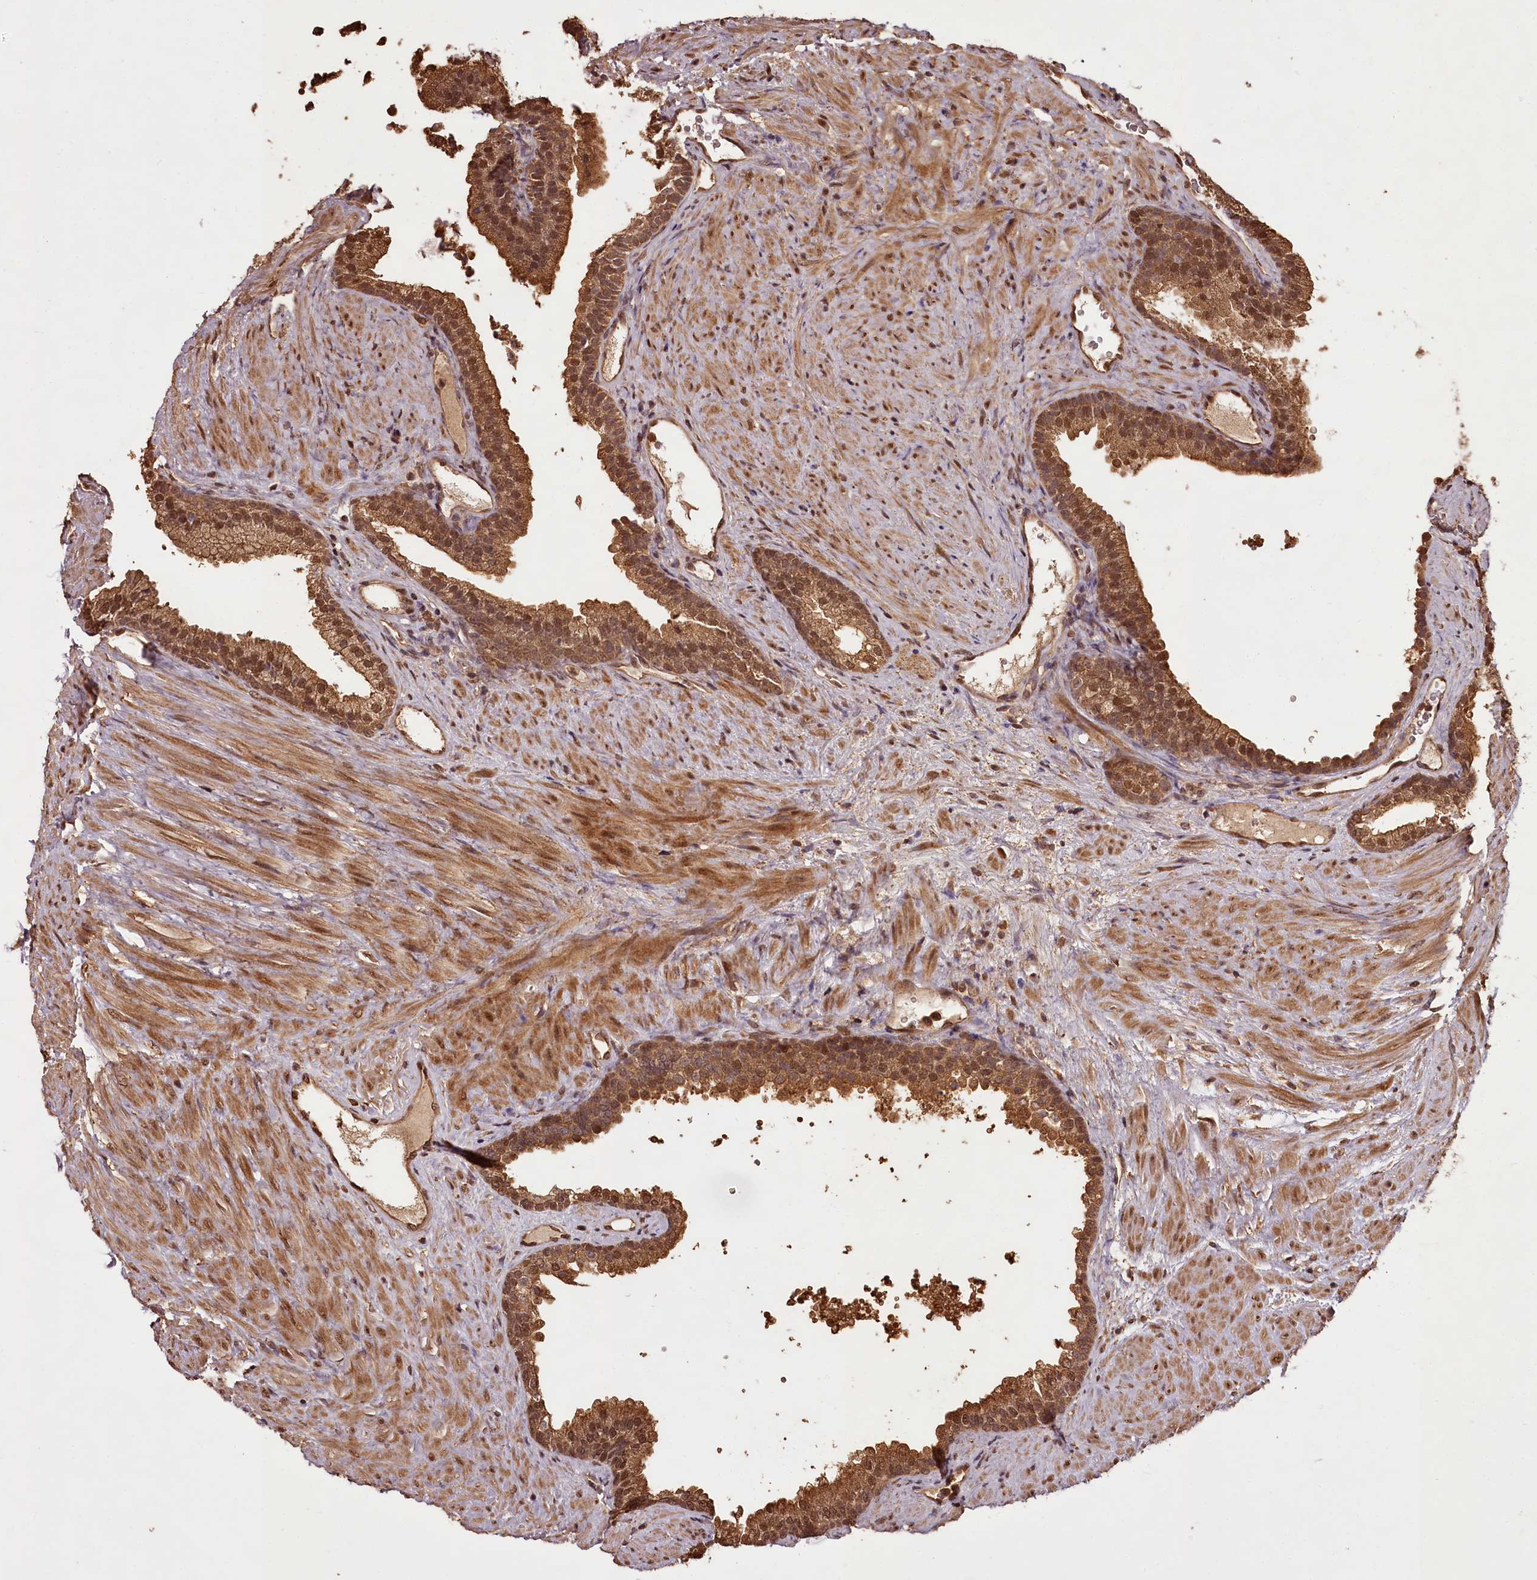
{"staining": {"intensity": "moderate", "quantity": ">75%", "location": "cytoplasmic/membranous,nuclear"}, "tissue": "prostate", "cell_type": "Glandular cells", "image_type": "normal", "snomed": [{"axis": "morphology", "description": "Normal tissue, NOS"}, {"axis": "topography", "description": "Prostate"}], "caption": "A brown stain shows moderate cytoplasmic/membranous,nuclear staining of a protein in glandular cells of unremarkable prostate.", "gene": "NPRL2", "patient": {"sex": "male", "age": 76}}